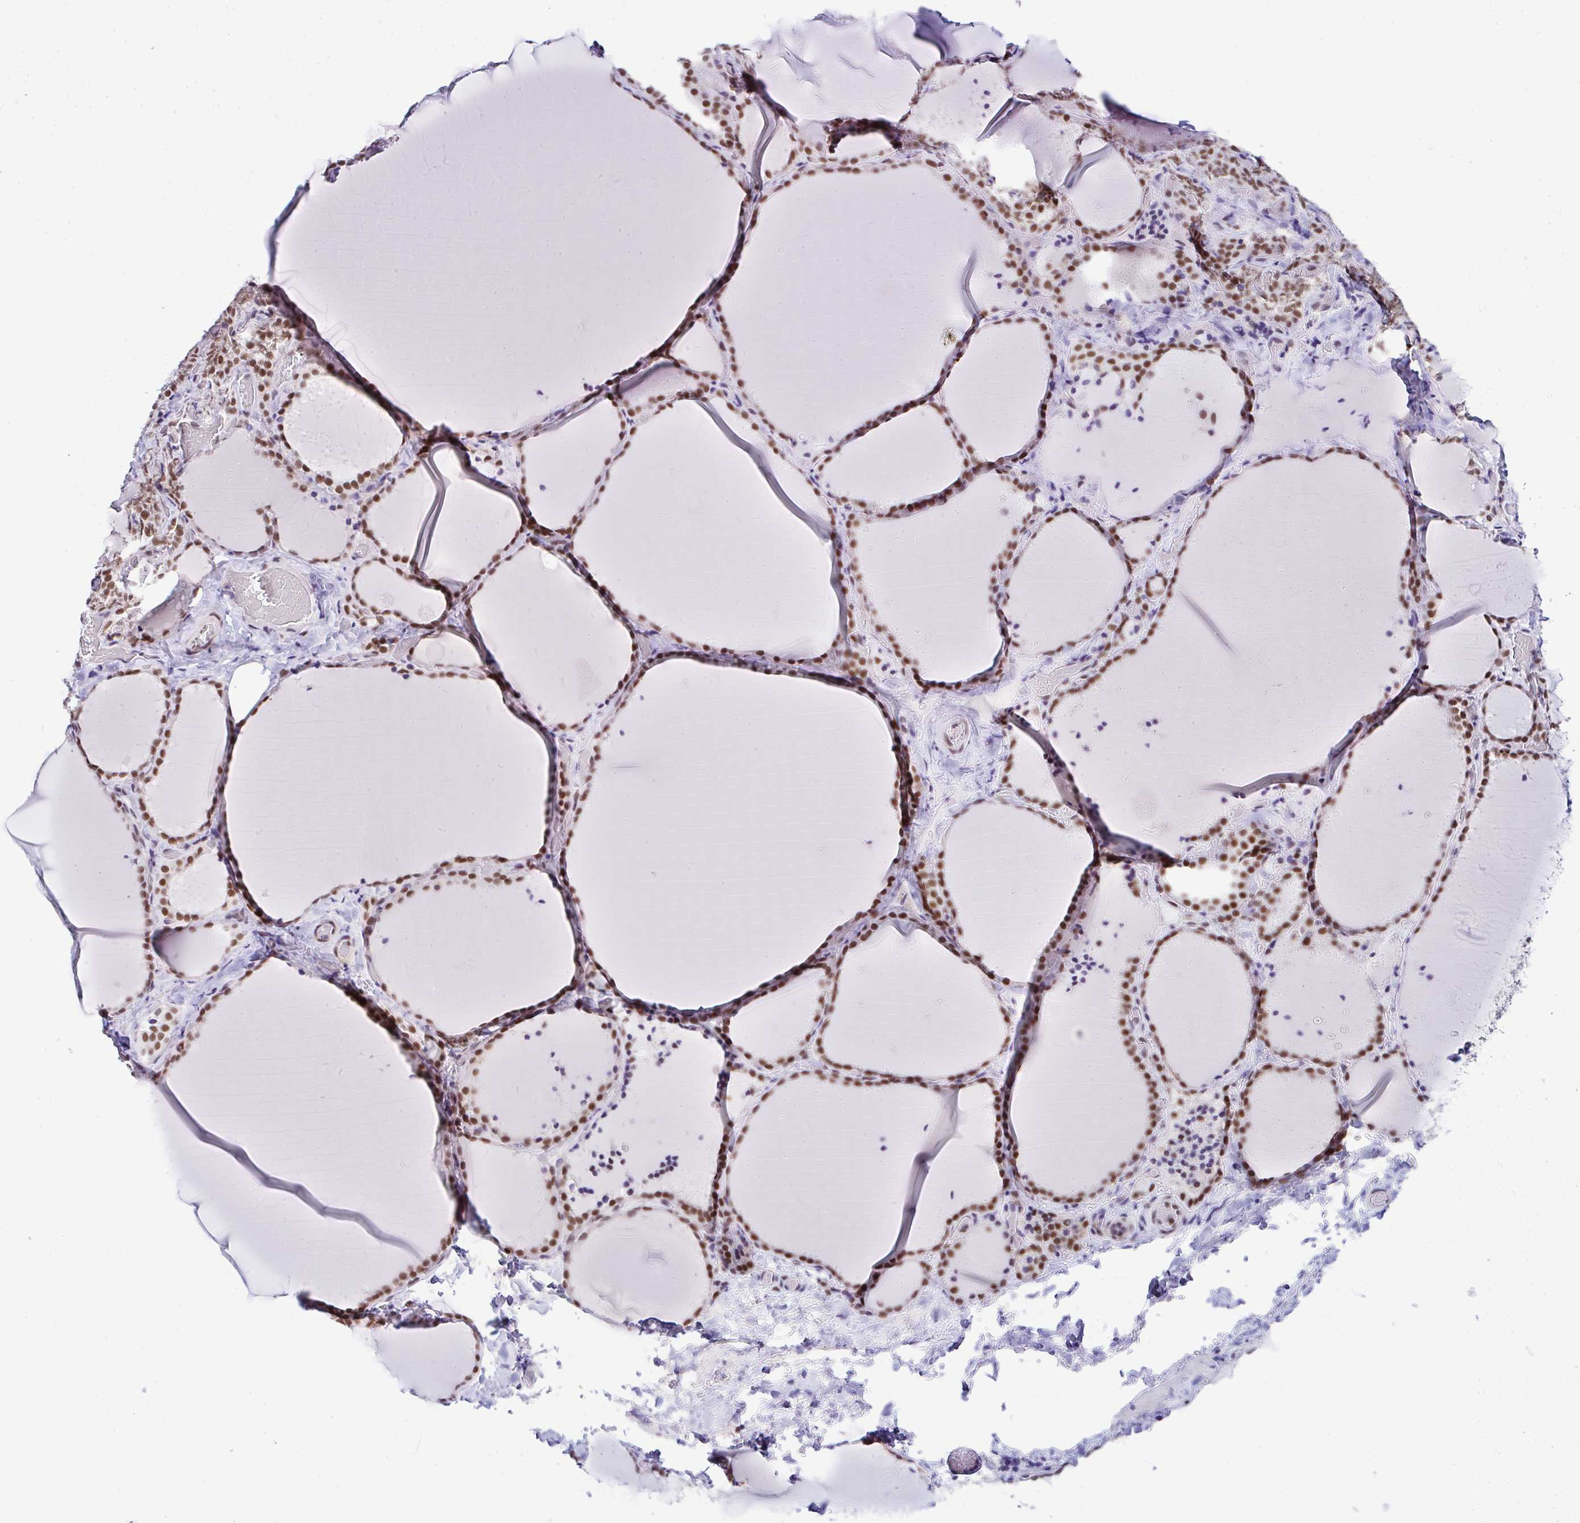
{"staining": {"intensity": "moderate", "quantity": ">75%", "location": "nuclear"}, "tissue": "thyroid gland", "cell_type": "Glandular cells", "image_type": "normal", "snomed": [{"axis": "morphology", "description": "Normal tissue, NOS"}, {"axis": "topography", "description": "Thyroid gland"}], "caption": "Protein staining shows moderate nuclear positivity in about >75% of glandular cells in normal thyroid gland.", "gene": "DR1", "patient": {"sex": "female", "age": 22}}